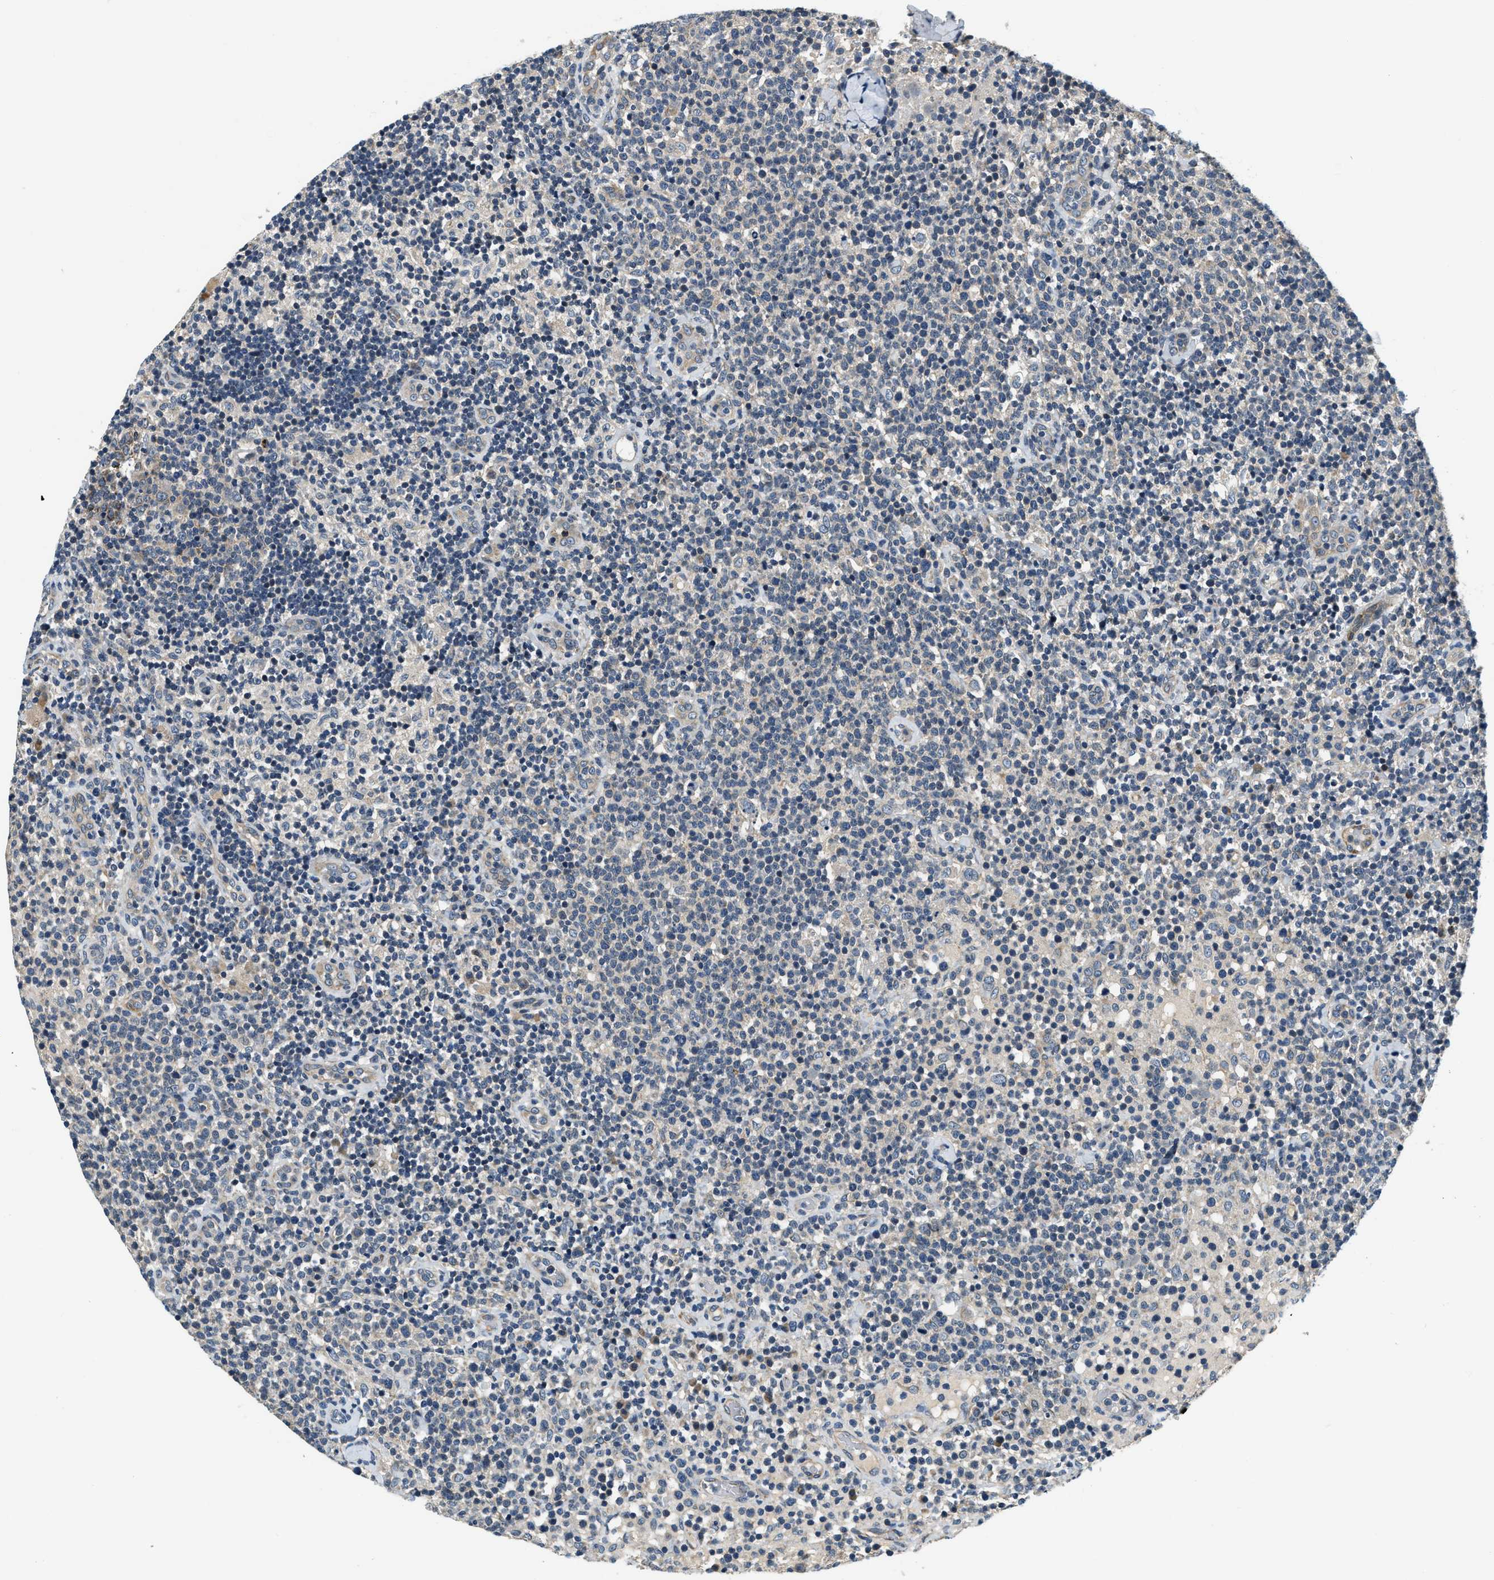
{"staining": {"intensity": "negative", "quantity": "none", "location": "none"}, "tissue": "lymphoma", "cell_type": "Tumor cells", "image_type": "cancer", "snomed": [{"axis": "morphology", "description": "Malignant lymphoma, non-Hodgkin's type, High grade"}, {"axis": "topography", "description": "Lymph node"}], "caption": "Tumor cells show no significant staining in malignant lymphoma, non-Hodgkin's type (high-grade).", "gene": "YAE1", "patient": {"sex": "male", "age": 61}}